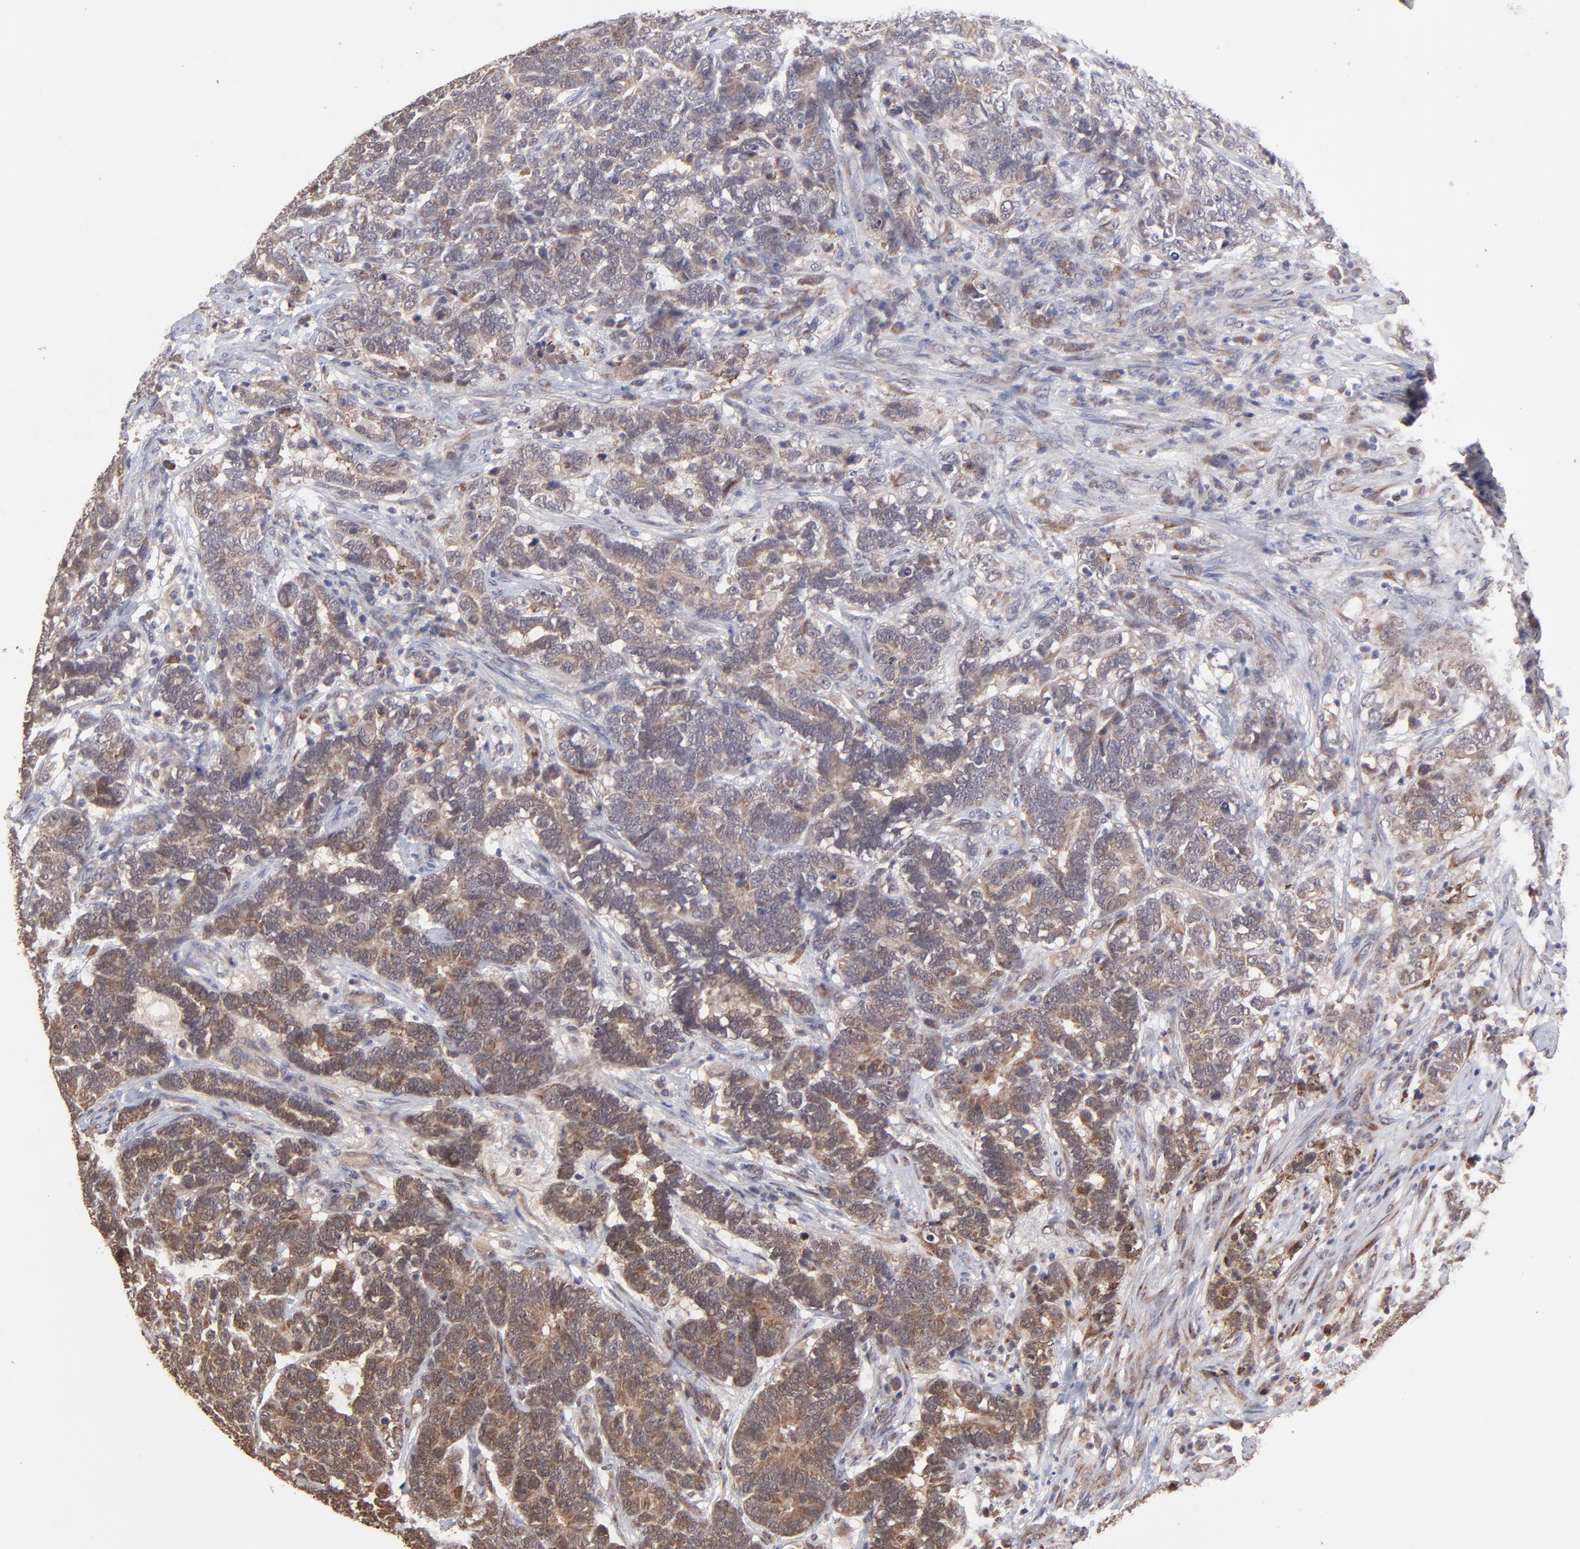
{"staining": {"intensity": "weak", "quantity": ">75%", "location": "cytoplasmic/membranous"}, "tissue": "testis cancer", "cell_type": "Tumor cells", "image_type": "cancer", "snomed": [{"axis": "morphology", "description": "Carcinoma, Embryonal, NOS"}, {"axis": "topography", "description": "Testis"}], "caption": "The photomicrograph displays staining of testis cancer (embryonal carcinoma), revealing weak cytoplasmic/membranous protein expression (brown color) within tumor cells. (Stains: DAB (3,3'-diaminobenzidine) in brown, nuclei in blue, Microscopy: brightfield microscopy at high magnification).", "gene": "CHL1", "patient": {"sex": "male", "age": 26}}